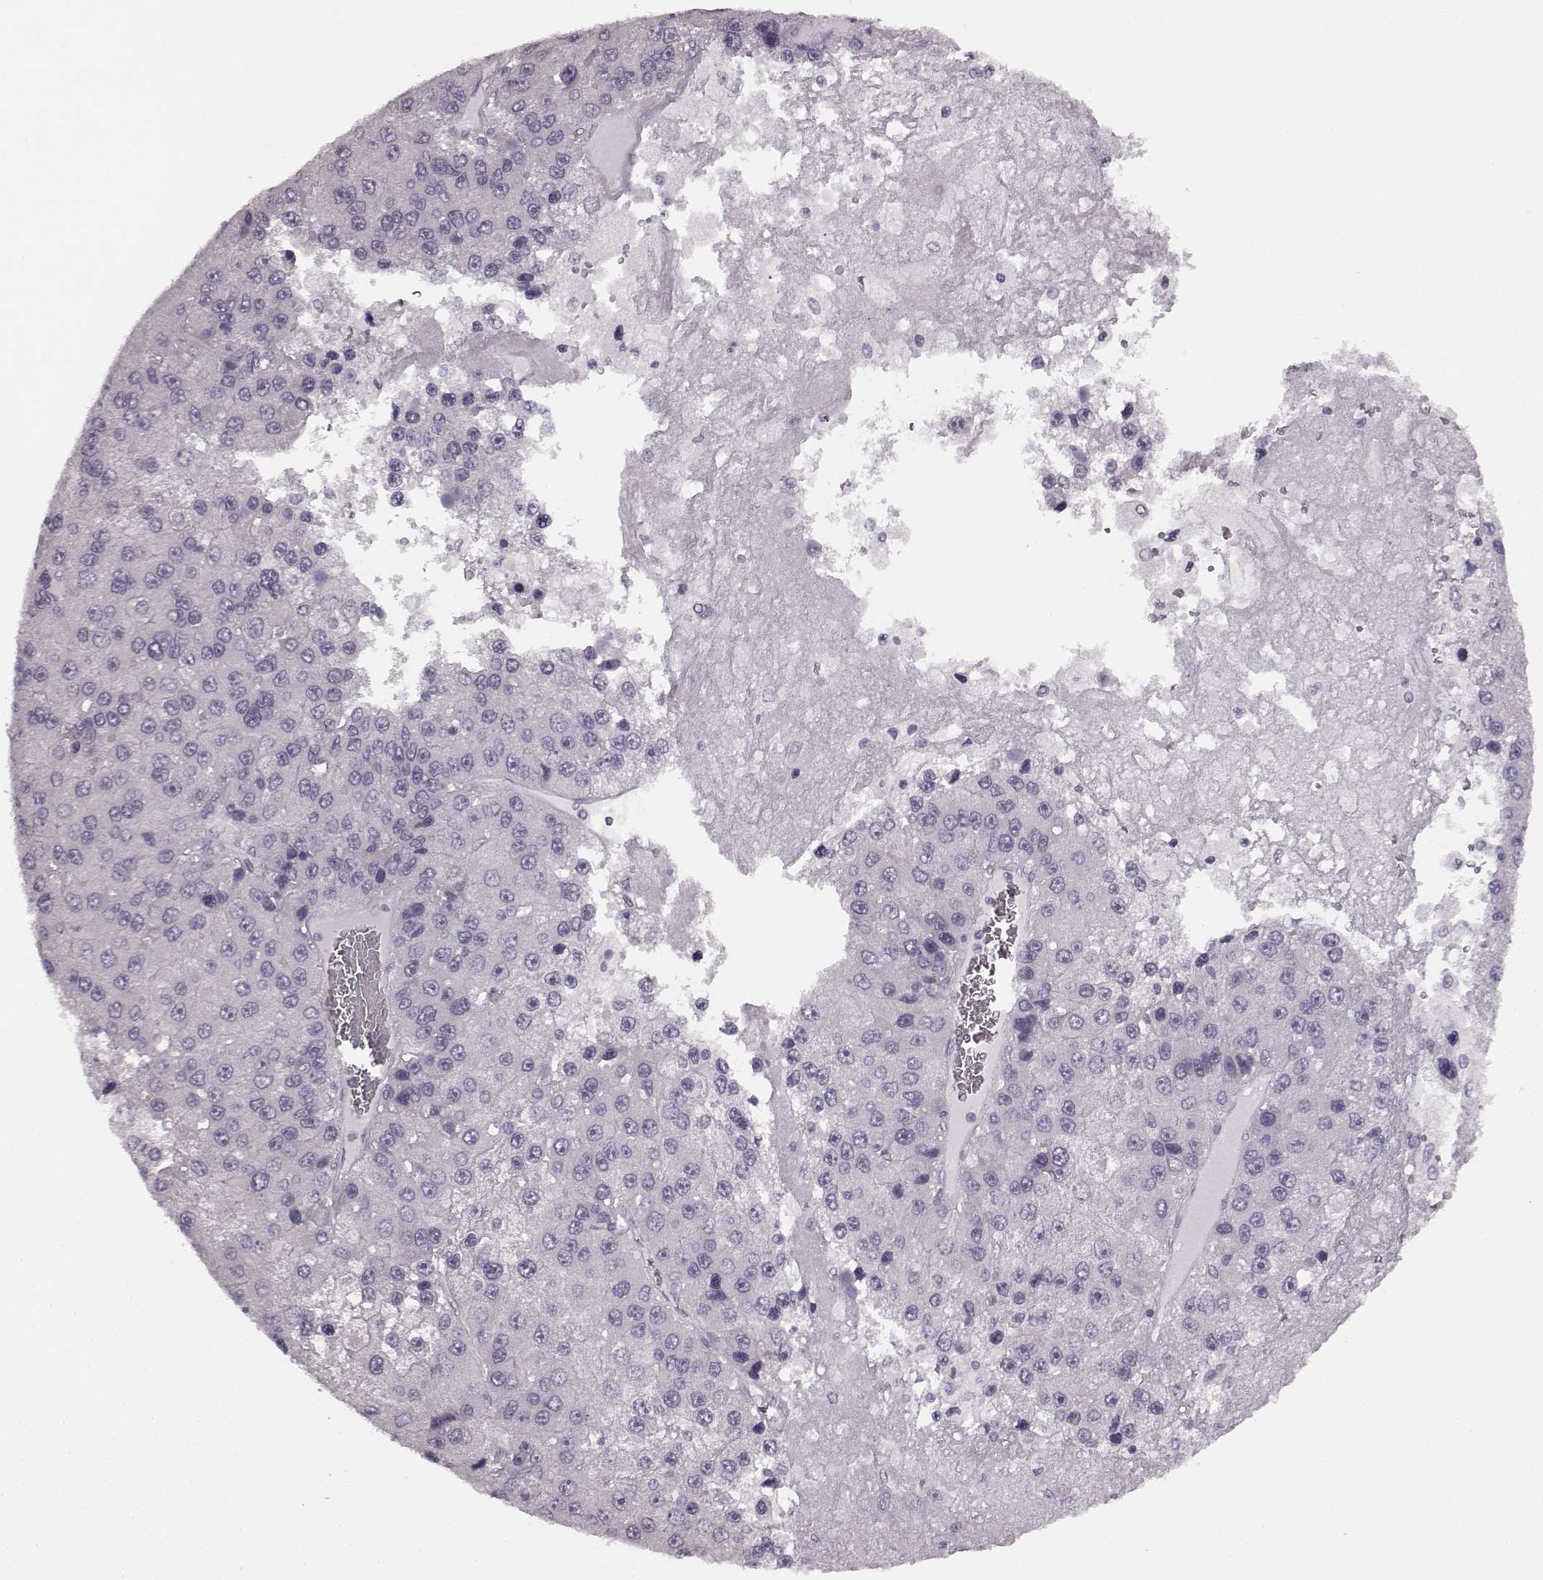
{"staining": {"intensity": "negative", "quantity": "none", "location": "none"}, "tissue": "liver cancer", "cell_type": "Tumor cells", "image_type": "cancer", "snomed": [{"axis": "morphology", "description": "Carcinoma, Hepatocellular, NOS"}, {"axis": "topography", "description": "Liver"}], "caption": "The IHC photomicrograph has no significant positivity in tumor cells of liver cancer tissue.", "gene": "SEMG2", "patient": {"sex": "female", "age": 73}}